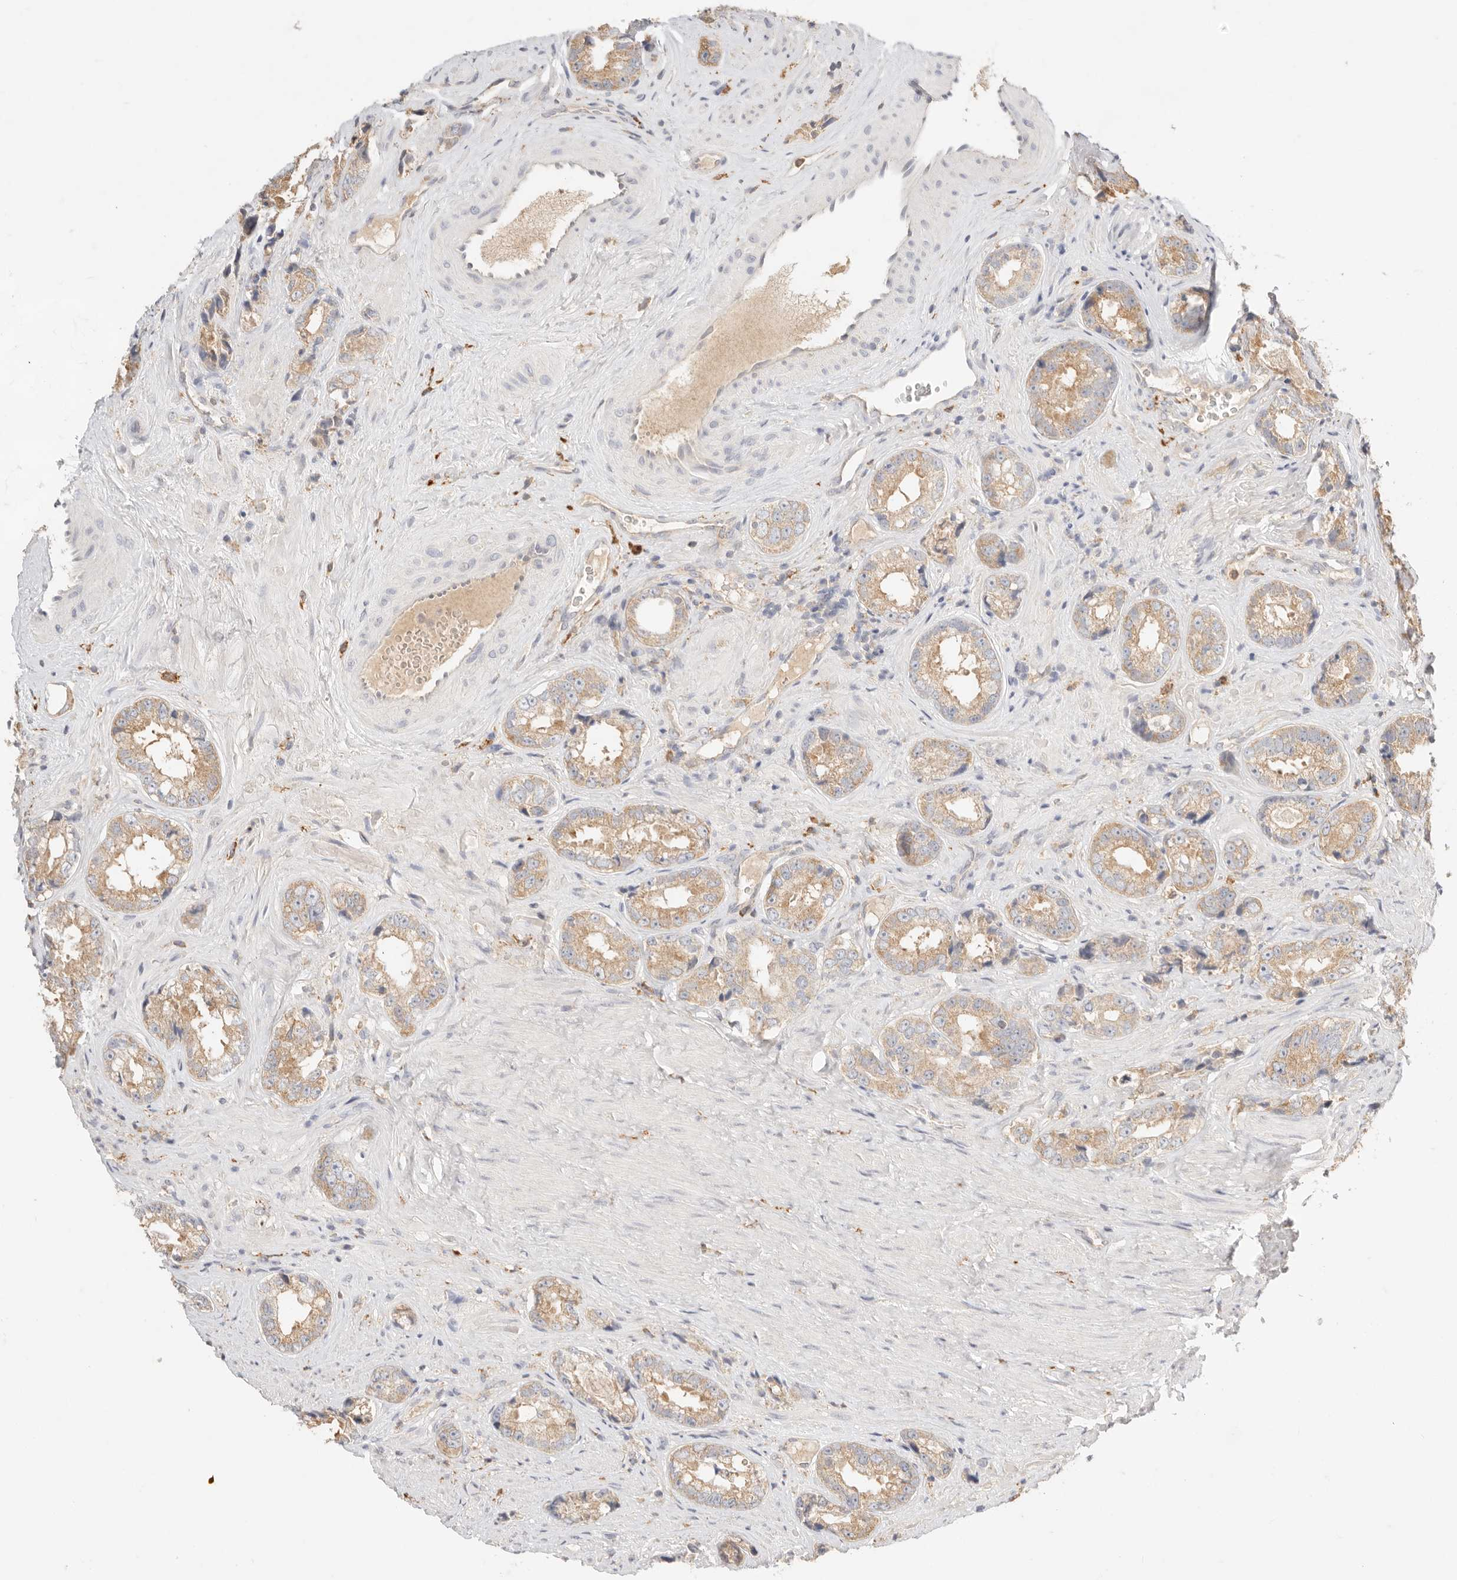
{"staining": {"intensity": "moderate", "quantity": ">75%", "location": "cytoplasmic/membranous"}, "tissue": "prostate cancer", "cell_type": "Tumor cells", "image_type": "cancer", "snomed": [{"axis": "morphology", "description": "Adenocarcinoma, High grade"}, {"axis": "topography", "description": "Prostate"}], "caption": "IHC of prostate cancer shows medium levels of moderate cytoplasmic/membranous expression in approximately >75% of tumor cells.", "gene": "HK2", "patient": {"sex": "male", "age": 61}}